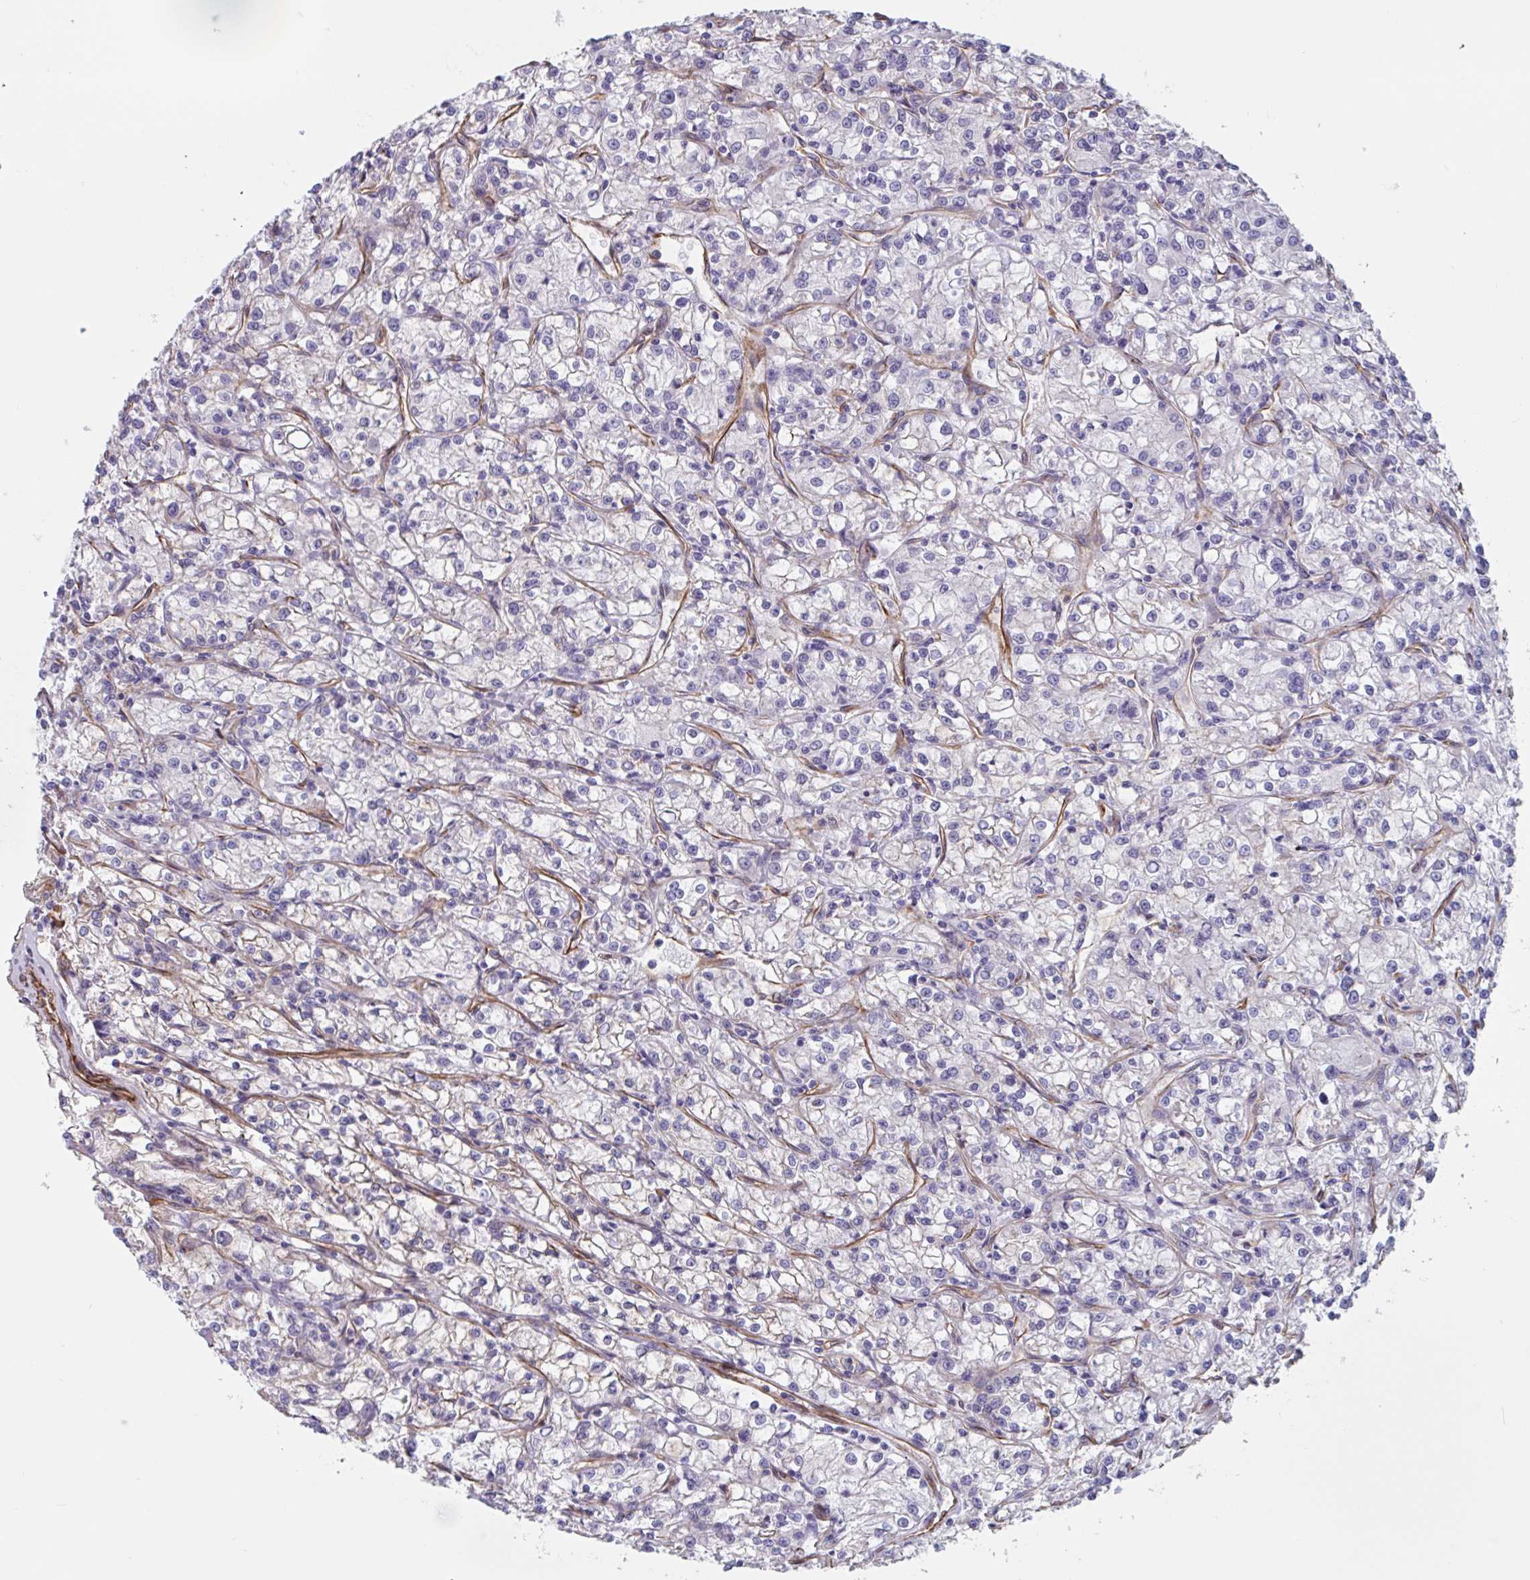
{"staining": {"intensity": "negative", "quantity": "none", "location": "none"}, "tissue": "renal cancer", "cell_type": "Tumor cells", "image_type": "cancer", "snomed": [{"axis": "morphology", "description": "Adenocarcinoma, NOS"}, {"axis": "topography", "description": "Kidney"}], "caption": "Immunohistochemistry (IHC) photomicrograph of renal cancer stained for a protein (brown), which shows no expression in tumor cells.", "gene": "CITED4", "patient": {"sex": "female", "age": 59}}